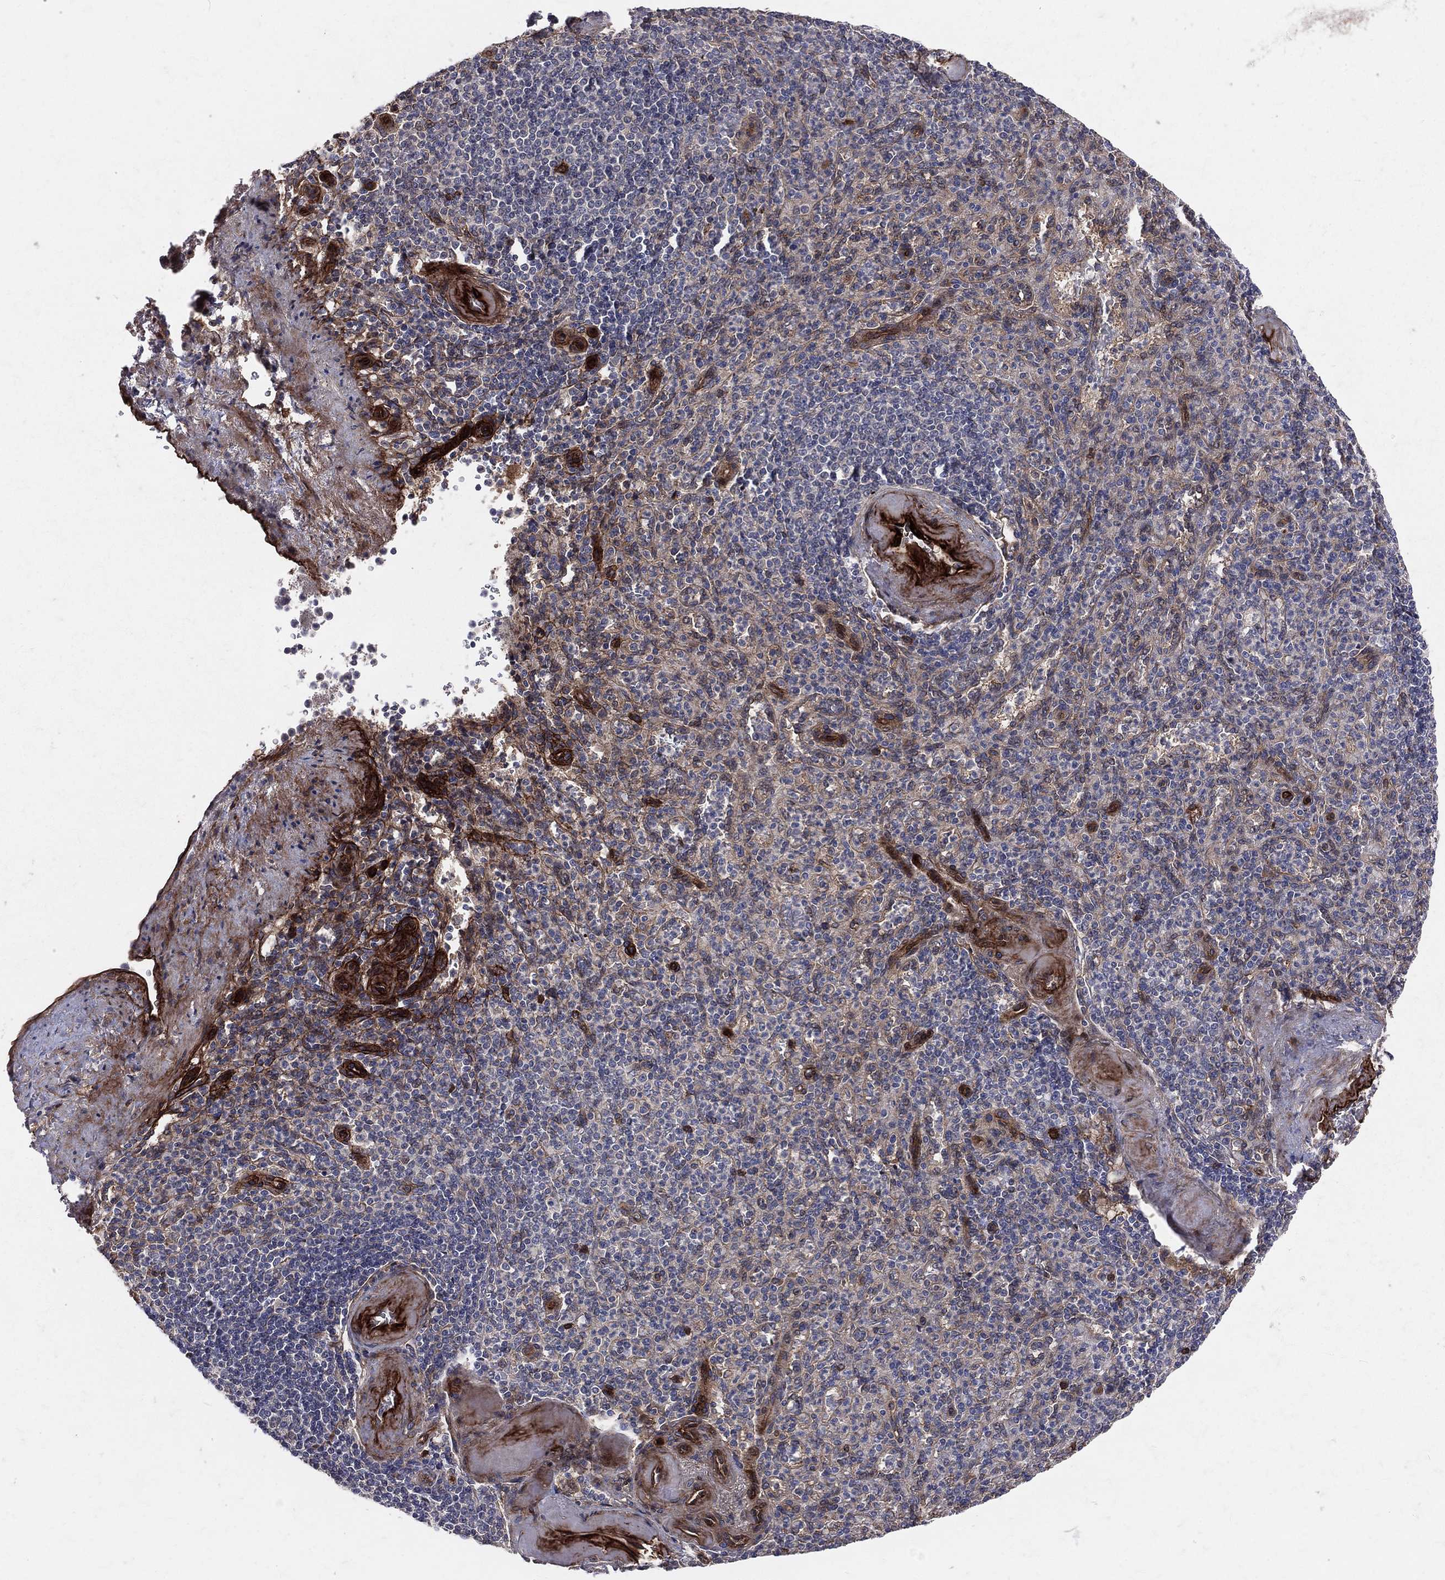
{"staining": {"intensity": "negative", "quantity": "none", "location": "none"}, "tissue": "spleen", "cell_type": "Cells in red pulp", "image_type": "normal", "snomed": [{"axis": "morphology", "description": "Normal tissue, NOS"}, {"axis": "topography", "description": "Spleen"}], "caption": "High power microscopy image of an immunohistochemistry micrograph of normal spleen, revealing no significant positivity in cells in red pulp.", "gene": "ENTPD1", "patient": {"sex": "female", "age": 74}}